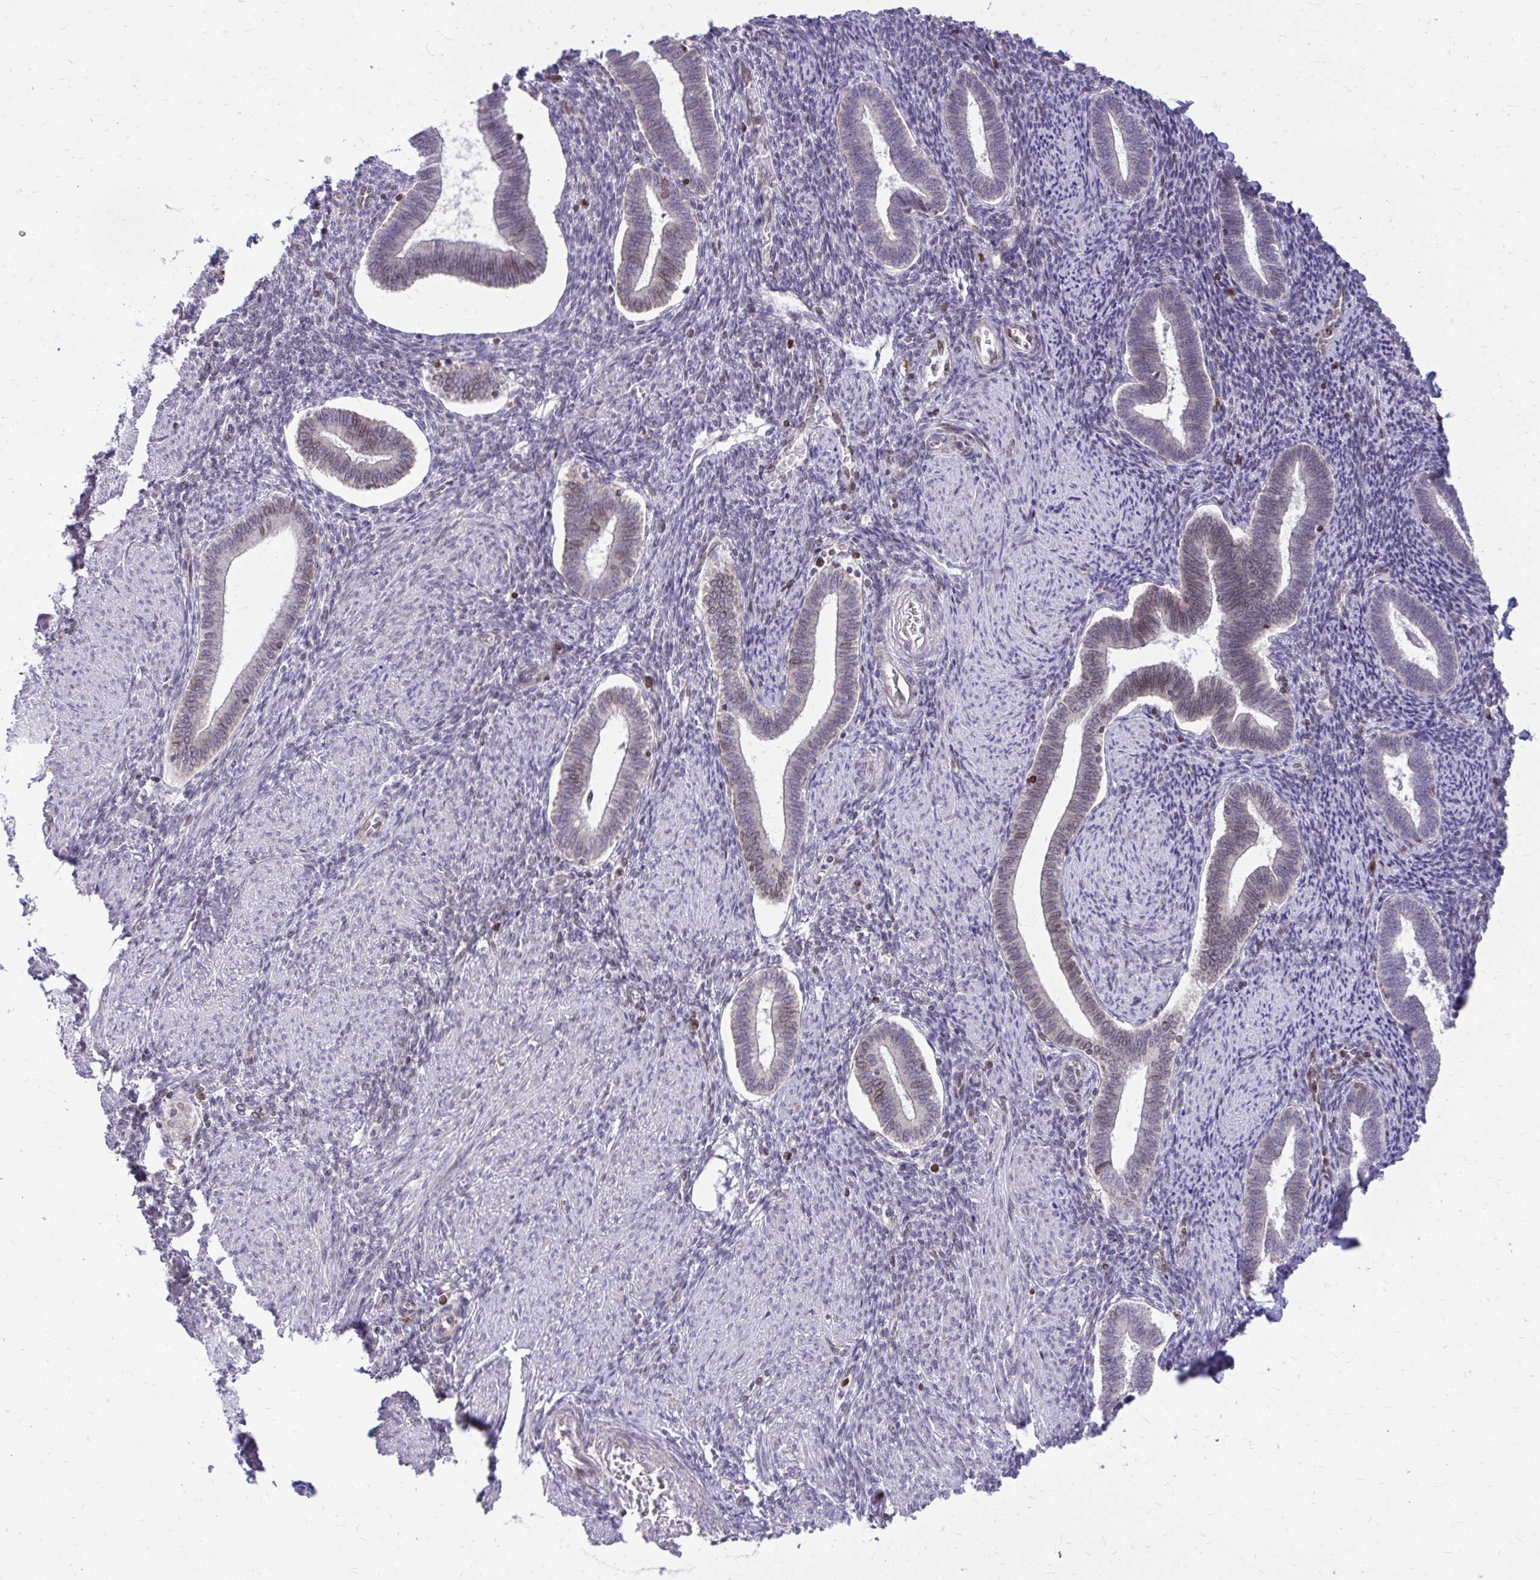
{"staining": {"intensity": "negative", "quantity": "none", "location": "none"}, "tissue": "endometrium", "cell_type": "Cells in endometrial stroma", "image_type": "normal", "snomed": [{"axis": "morphology", "description": "Normal tissue, NOS"}, {"axis": "topography", "description": "Endometrium"}], "caption": "DAB immunohistochemical staining of unremarkable human endometrium demonstrates no significant expression in cells in endometrial stroma.", "gene": "RPS6KA2", "patient": {"sex": "female", "age": 42}}